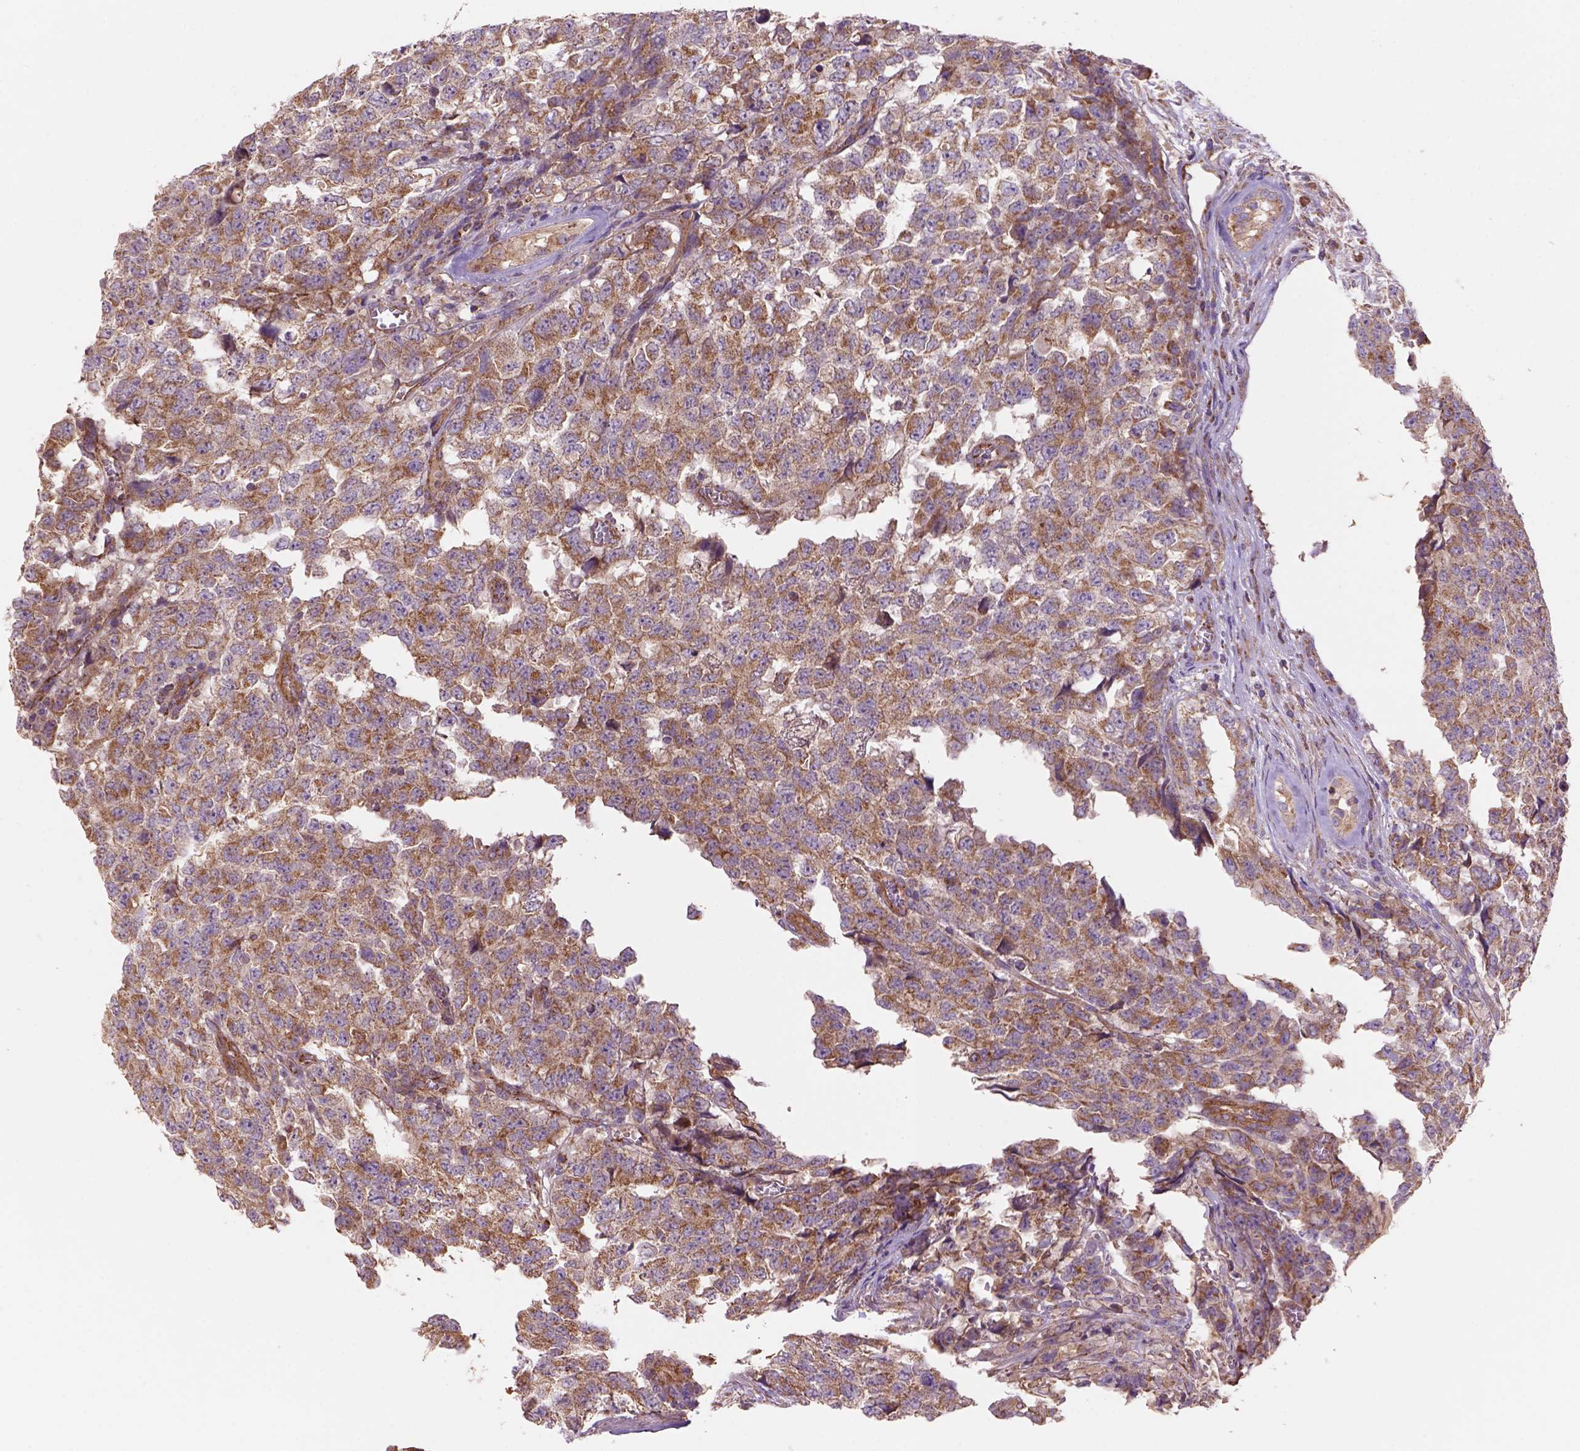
{"staining": {"intensity": "moderate", "quantity": "25%-75%", "location": "cytoplasmic/membranous"}, "tissue": "testis cancer", "cell_type": "Tumor cells", "image_type": "cancer", "snomed": [{"axis": "morphology", "description": "Carcinoma, Embryonal, NOS"}, {"axis": "topography", "description": "Testis"}], "caption": "Protein positivity by immunohistochemistry displays moderate cytoplasmic/membranous staining in approximately 25%-75% of tumor cells in testis embryonal carcinoma.", "gene": "WARS2", "patient": {"sex": "male", "age": 23}}